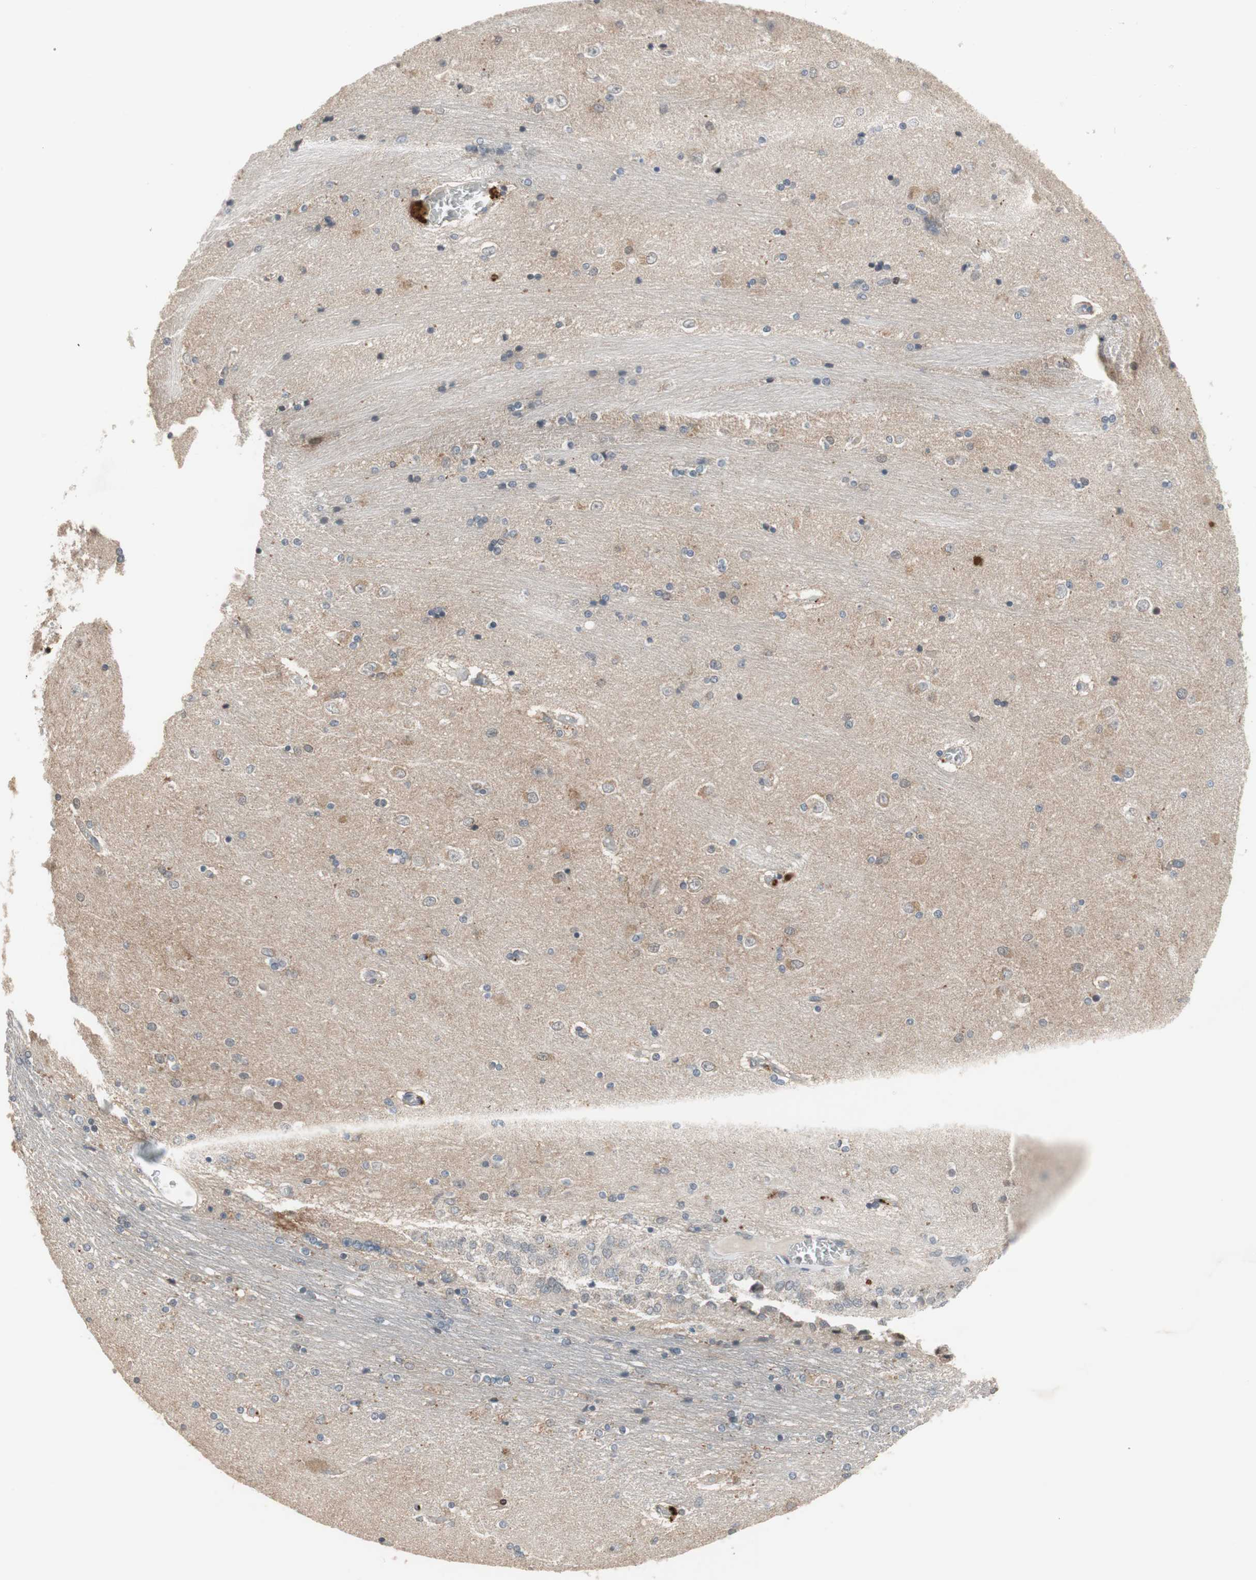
{"staining": {"intensity": "weak", "quantity": "25%-75%", "location": "cytoplasmic/membranous"}, "tissue": "hippocampus", "cell_type": "Glial cells", "image_type": "normal", "snomed": [{"axis": "morphology", "description": "Normal tissue, NOS"}, {"axis": "topography", "description": "Hippocampus"}], "caption": "Glial cells display weak cytoplasmic/membranous expression in approximately 25%-75% of cells in normal hippocampus.", "gene": "SNX4", "patient": {"sex": "female", "age": 54}}